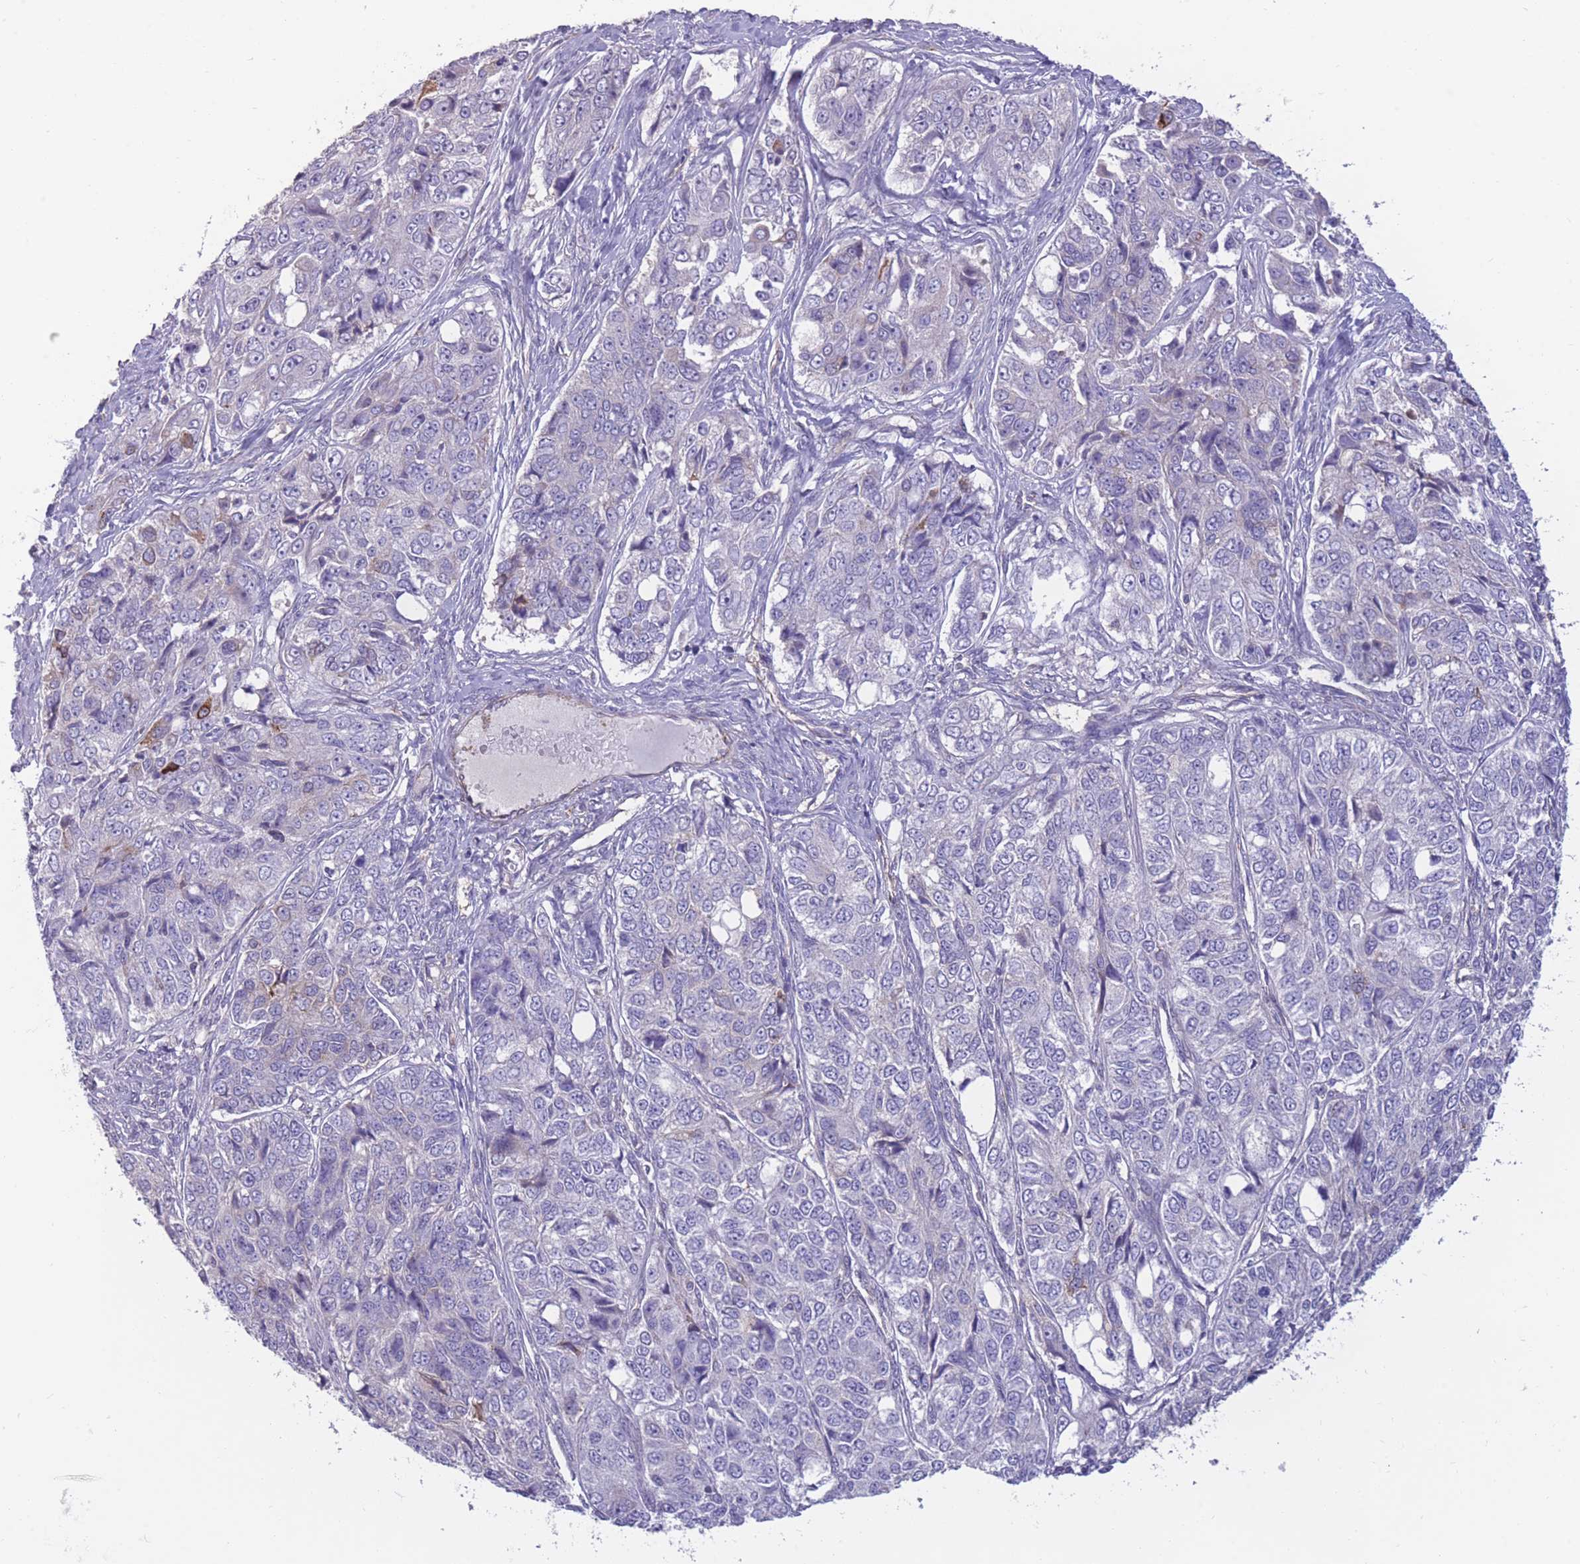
{"staining": {"intensity": "negative", "quantity": "none", "location": "none"}, "tissue": "ovarian cancer", "cell_type": "Tumor cells", "image_type": "cancer", "snomed": [{"axis": "morphology", "description": "Carcinoma, endometroid"}, {"axis": "topography", "description": "Ovary"}], "caption": "Ovarian cancer was stained to show a protein in brown. There is no significant positivity in tumor cells.", "gene": "RGS11", "patient": {"sex": "female", "age": 51}}